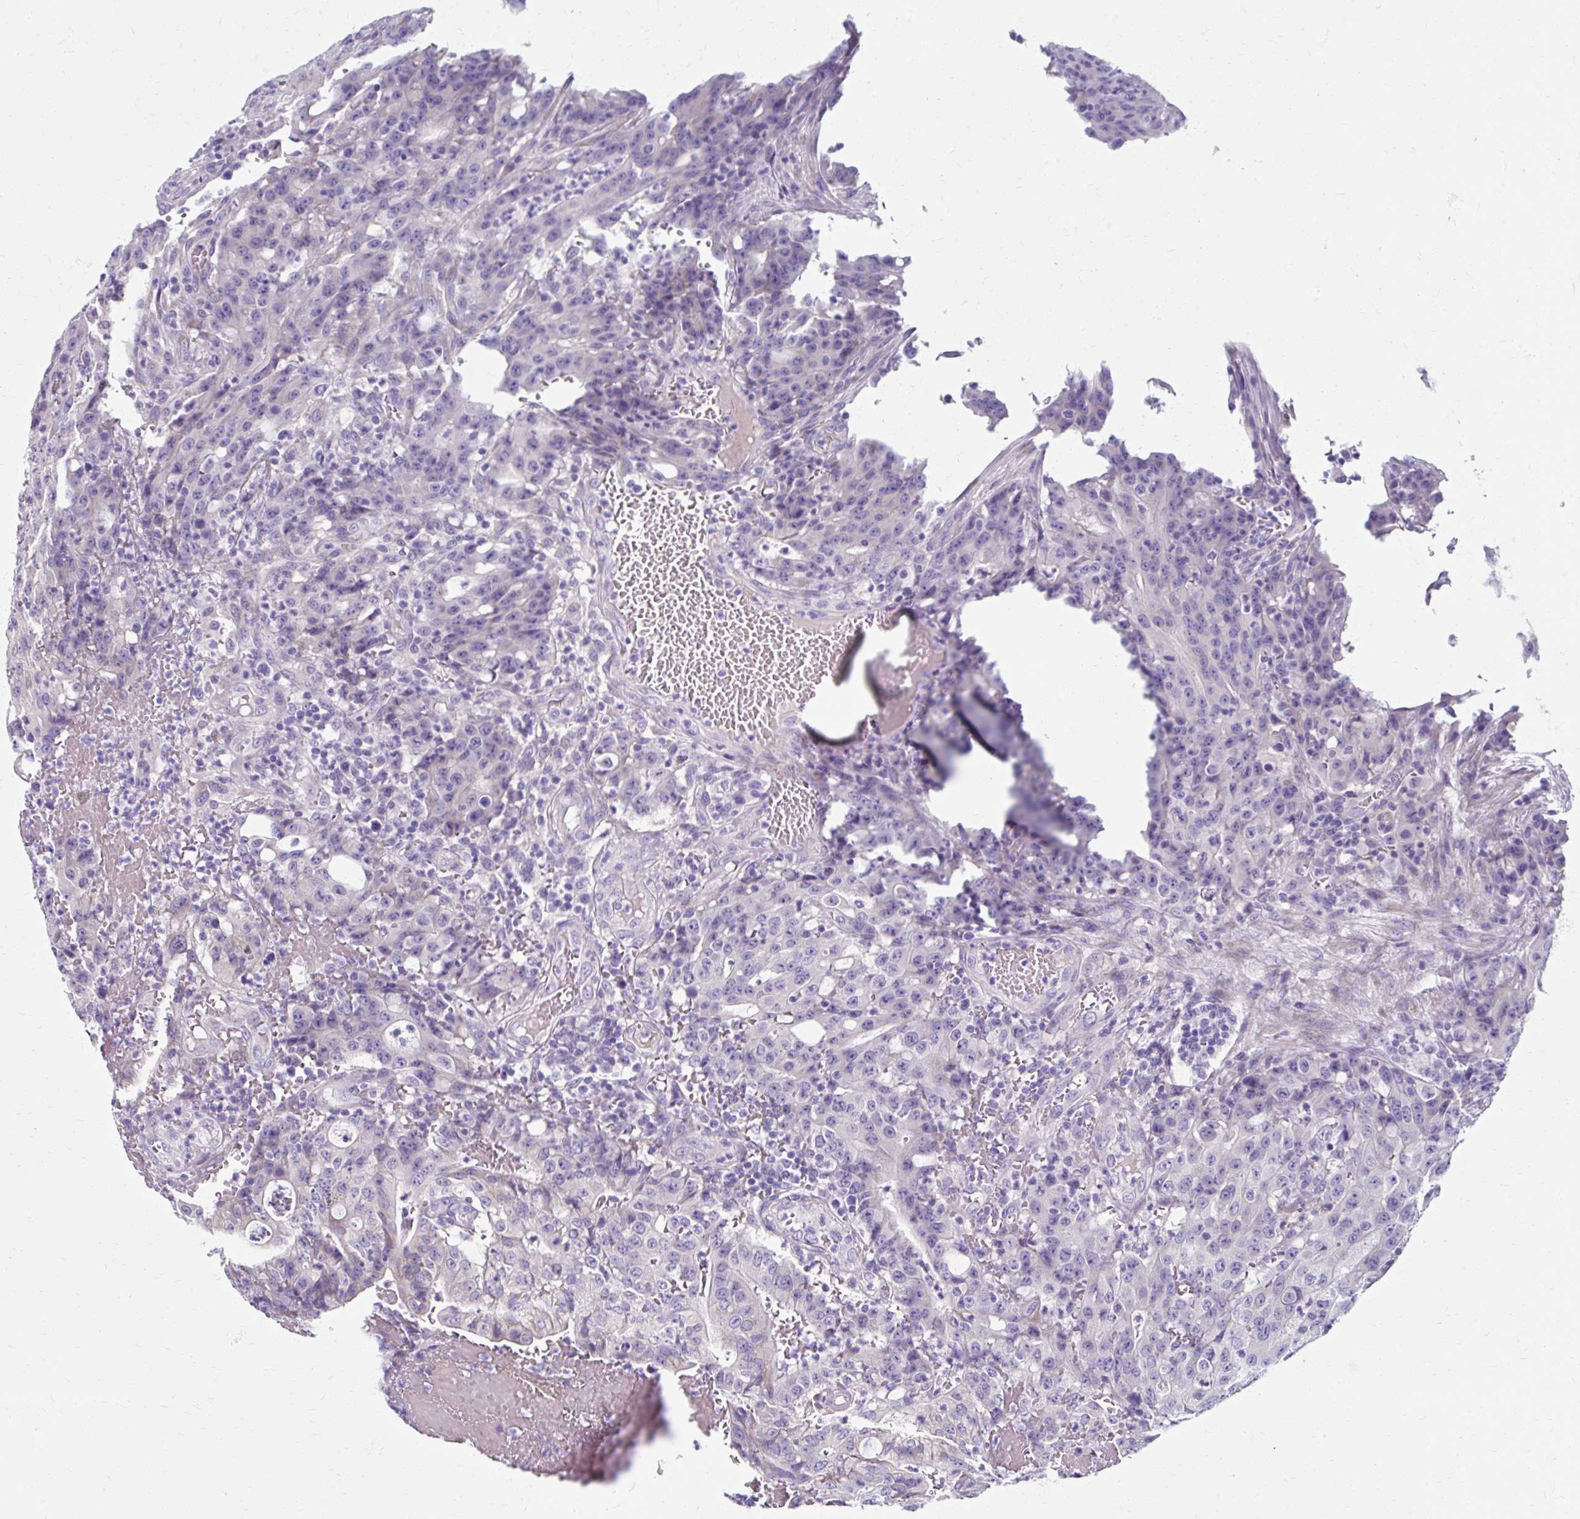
{"staining": {"intensity": "negative", "quantity": "none", "location": "none"}, "tissue": "colorectal cancer", "cell_type": "Tumor cells", "image_type": "cancer", "snomed": [{"axis": "morphology", "description": "Adenocarcinoma, NOS"}, {"axis": "topography", "description": "Colon"}], "caption": "IHC of colorectal adenocarcinoma exhibits no expression in tumor cells. (DAB IHC visualized using brightfield microscopy, high magnification).", "gene": "ZNF555", "patient": {"sex": "male", "age": 83}}